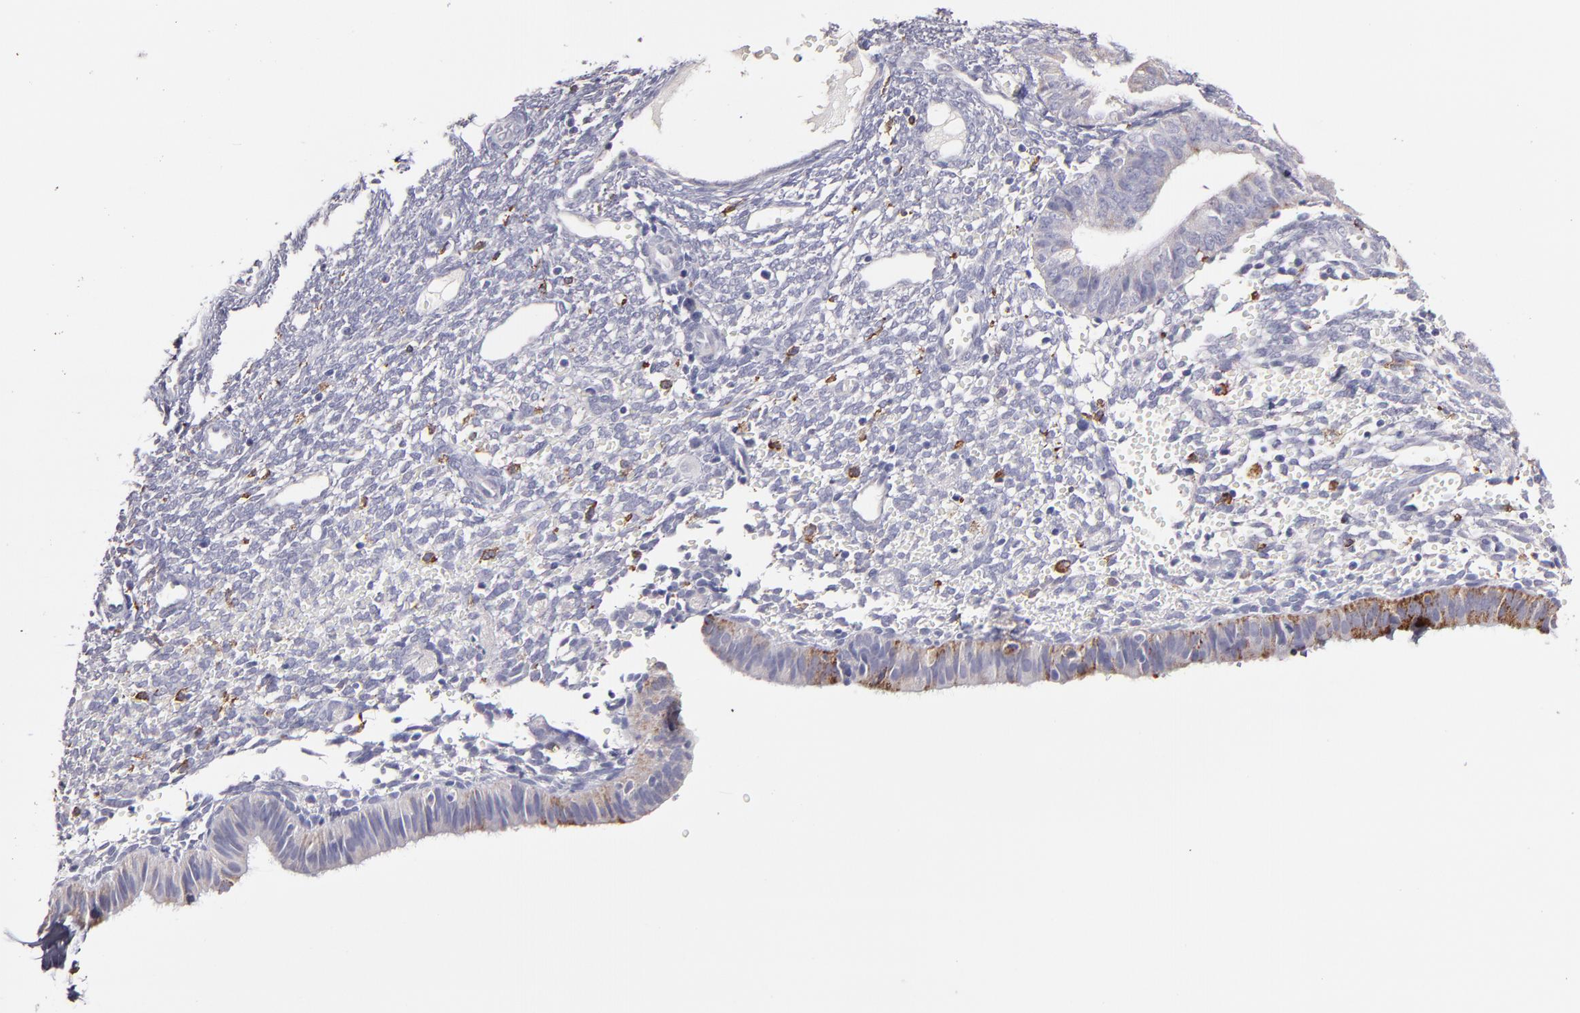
{"staining": {"intensity": "strong", "quantity": "<25%", "location": "cytoplasmic/membranous"}, "tissue": "endometrium", "cell_type": "Cells in endometrial stroma", "image_type": "normal", "snomed": [{"axis": "morphology", "description": "Normal tissue, NOS"}, {"axis": "topography", "description": "Endometrium"}], "caption": "An immunohistochemistry histopathology image of unremarkable tissue is shown. Protein staining in brown labels strong cytoplasmic/membranous positivity in endometrium within cells in endometrial stroma.", "gene": "GLDC", "patient": {"sex": "female", "age": 61}}